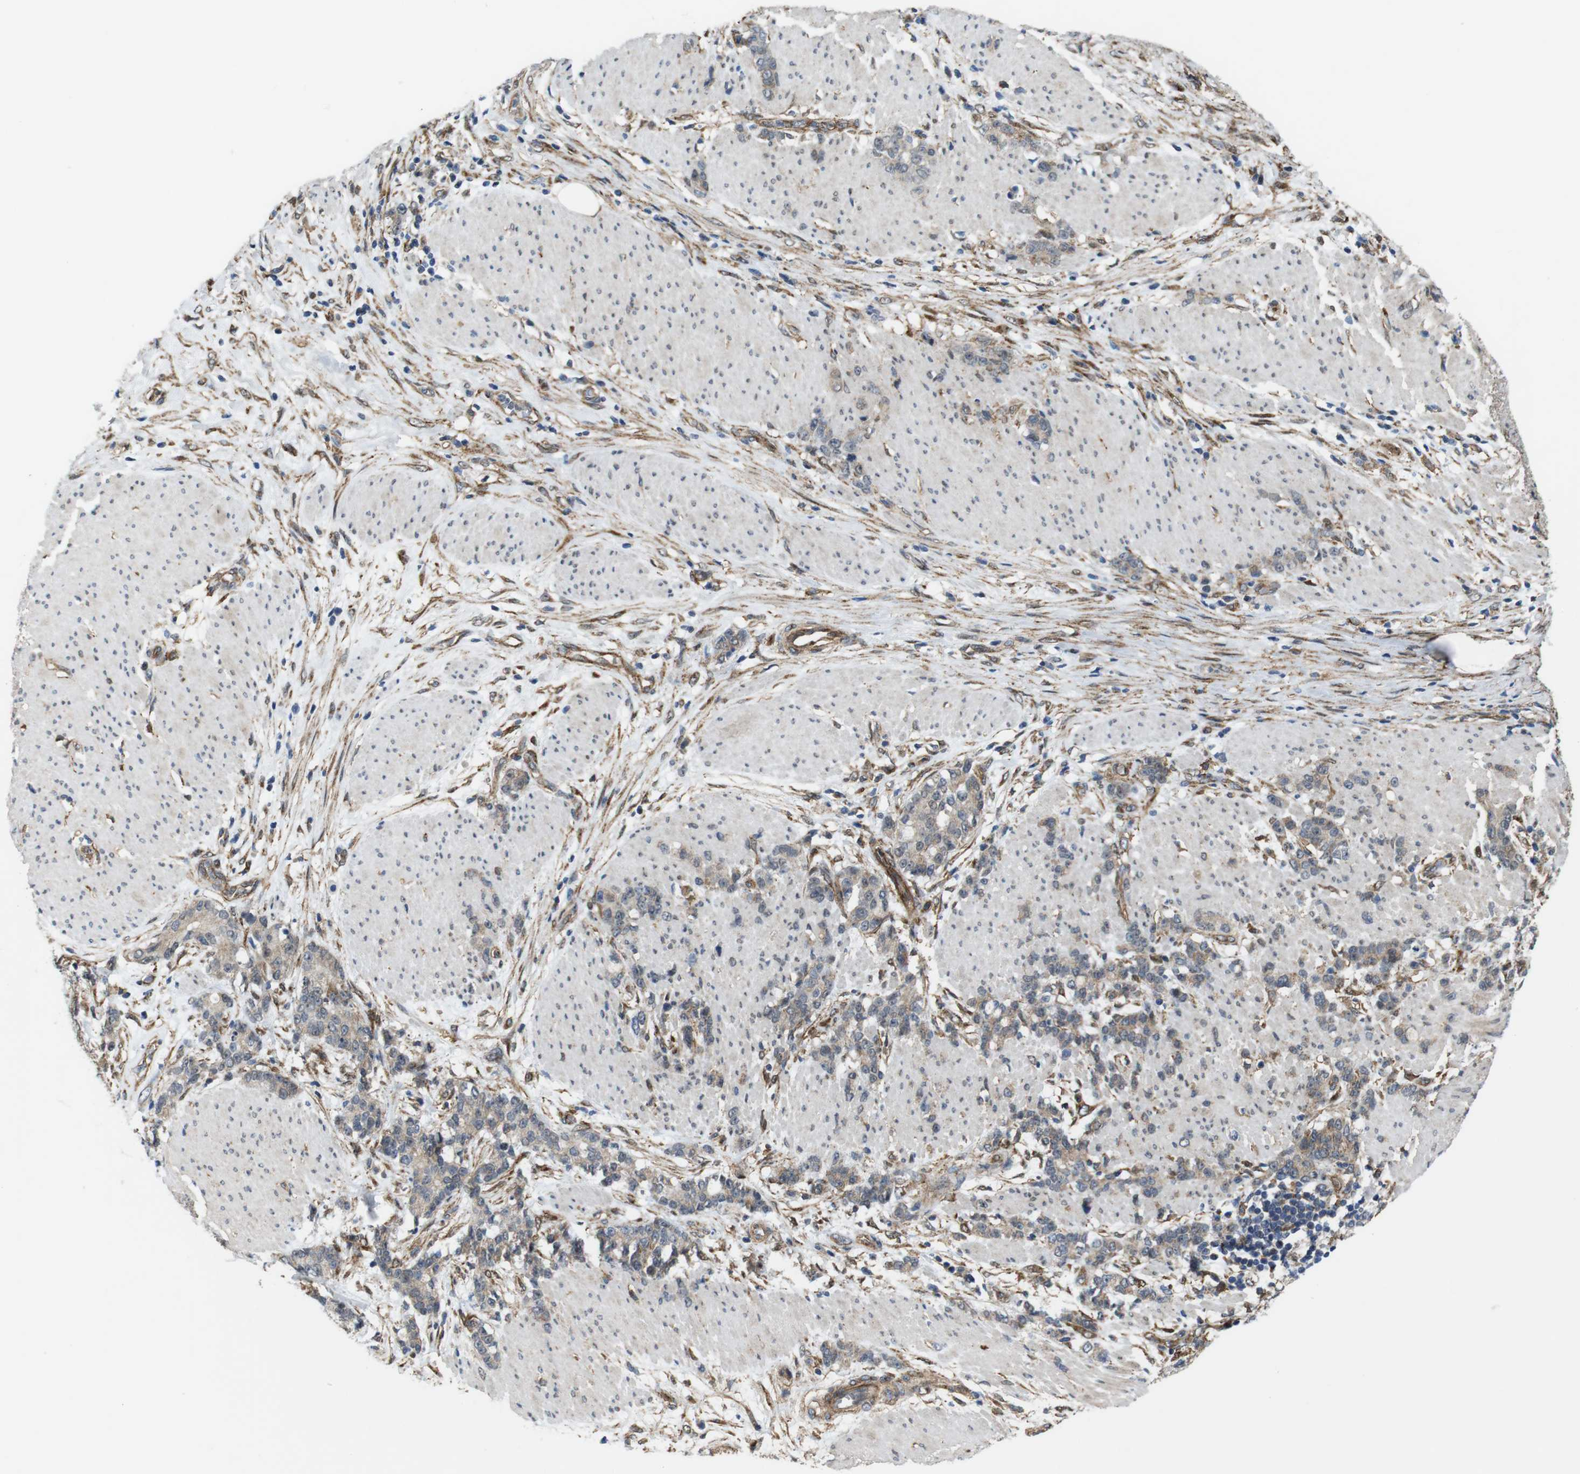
{"staining": {"intensity": "moderate", "quantity": ">75%", "location": "cytoplasmic/membranous"}, "tissue": "stomach cancer", "cell_type": "Tumor cells", "image_type": "cancer", "snomed": [{"axis": "morphology", "description": "Adenocarcinoma, NOS"}, {"axis": "topography", "description": "Stomach, lower"}], "caption": "This is a histology image of IHC staining of stomach cancer, which shows moderate positivity in the cytoplasmic/membranous of tumor cells.", "gene": "PTGER4", "patient": {"sex": "male", "age": 88}}